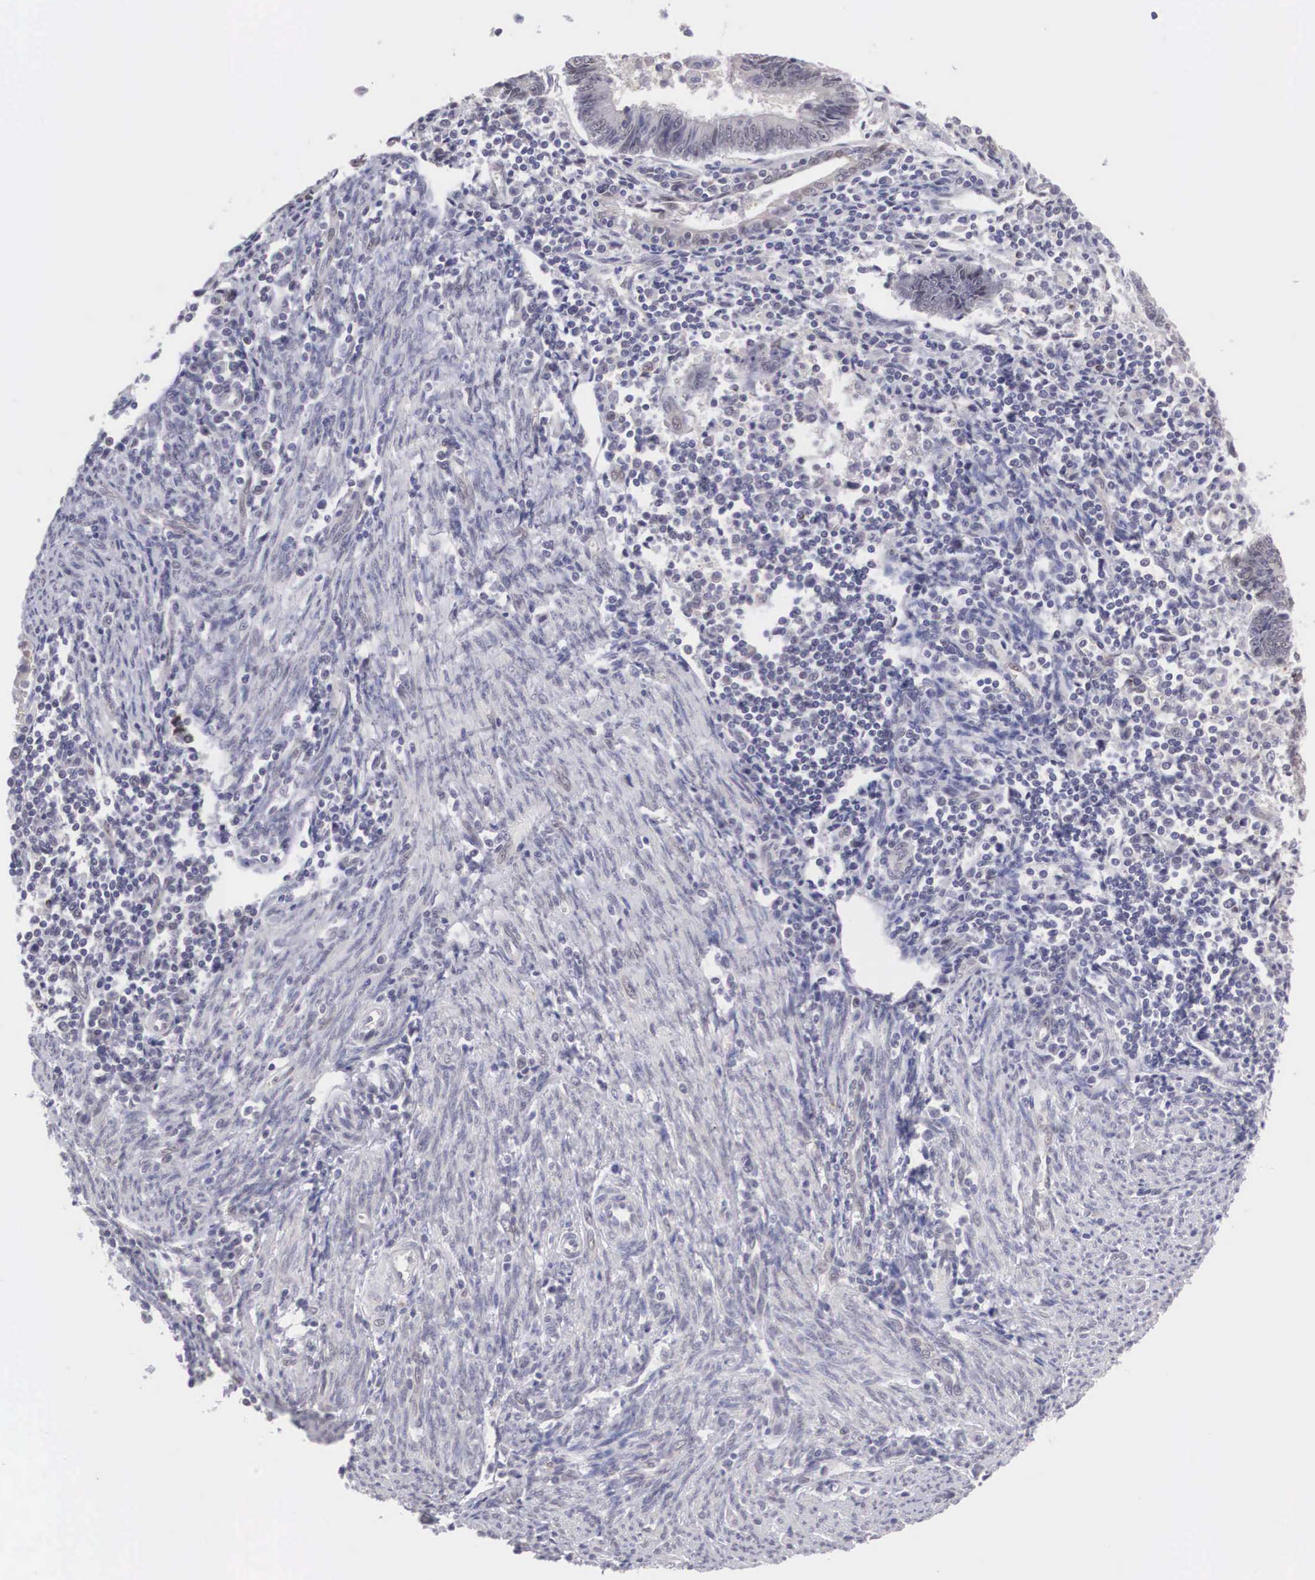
{"staining": {"intensity": "weak", "quantity": "25%-75%", "location": "cytoplasmic/membranous"}, "tissue": "endometrial cancer", "cell_type": "Tumor cells", "image_type": "cancer", "snomed": [{"axis": "morphology", "description": "Adenocarcinoma, NOS"}, {"axis": "topography", "description": "Endometrium"}], "caption": "Immunohistochemical staining of human adenocarcinoma (endometrial) shows low levels of weak cytoplasmic/membranous positivity in approximately 25%-75% of tumor cells. Immunohistochemistry (ihc) stains the protein of interest in brown and the nuclei are stained blue.", "gene": "NINL", "patient": {"sex": "female", "age": 75}}